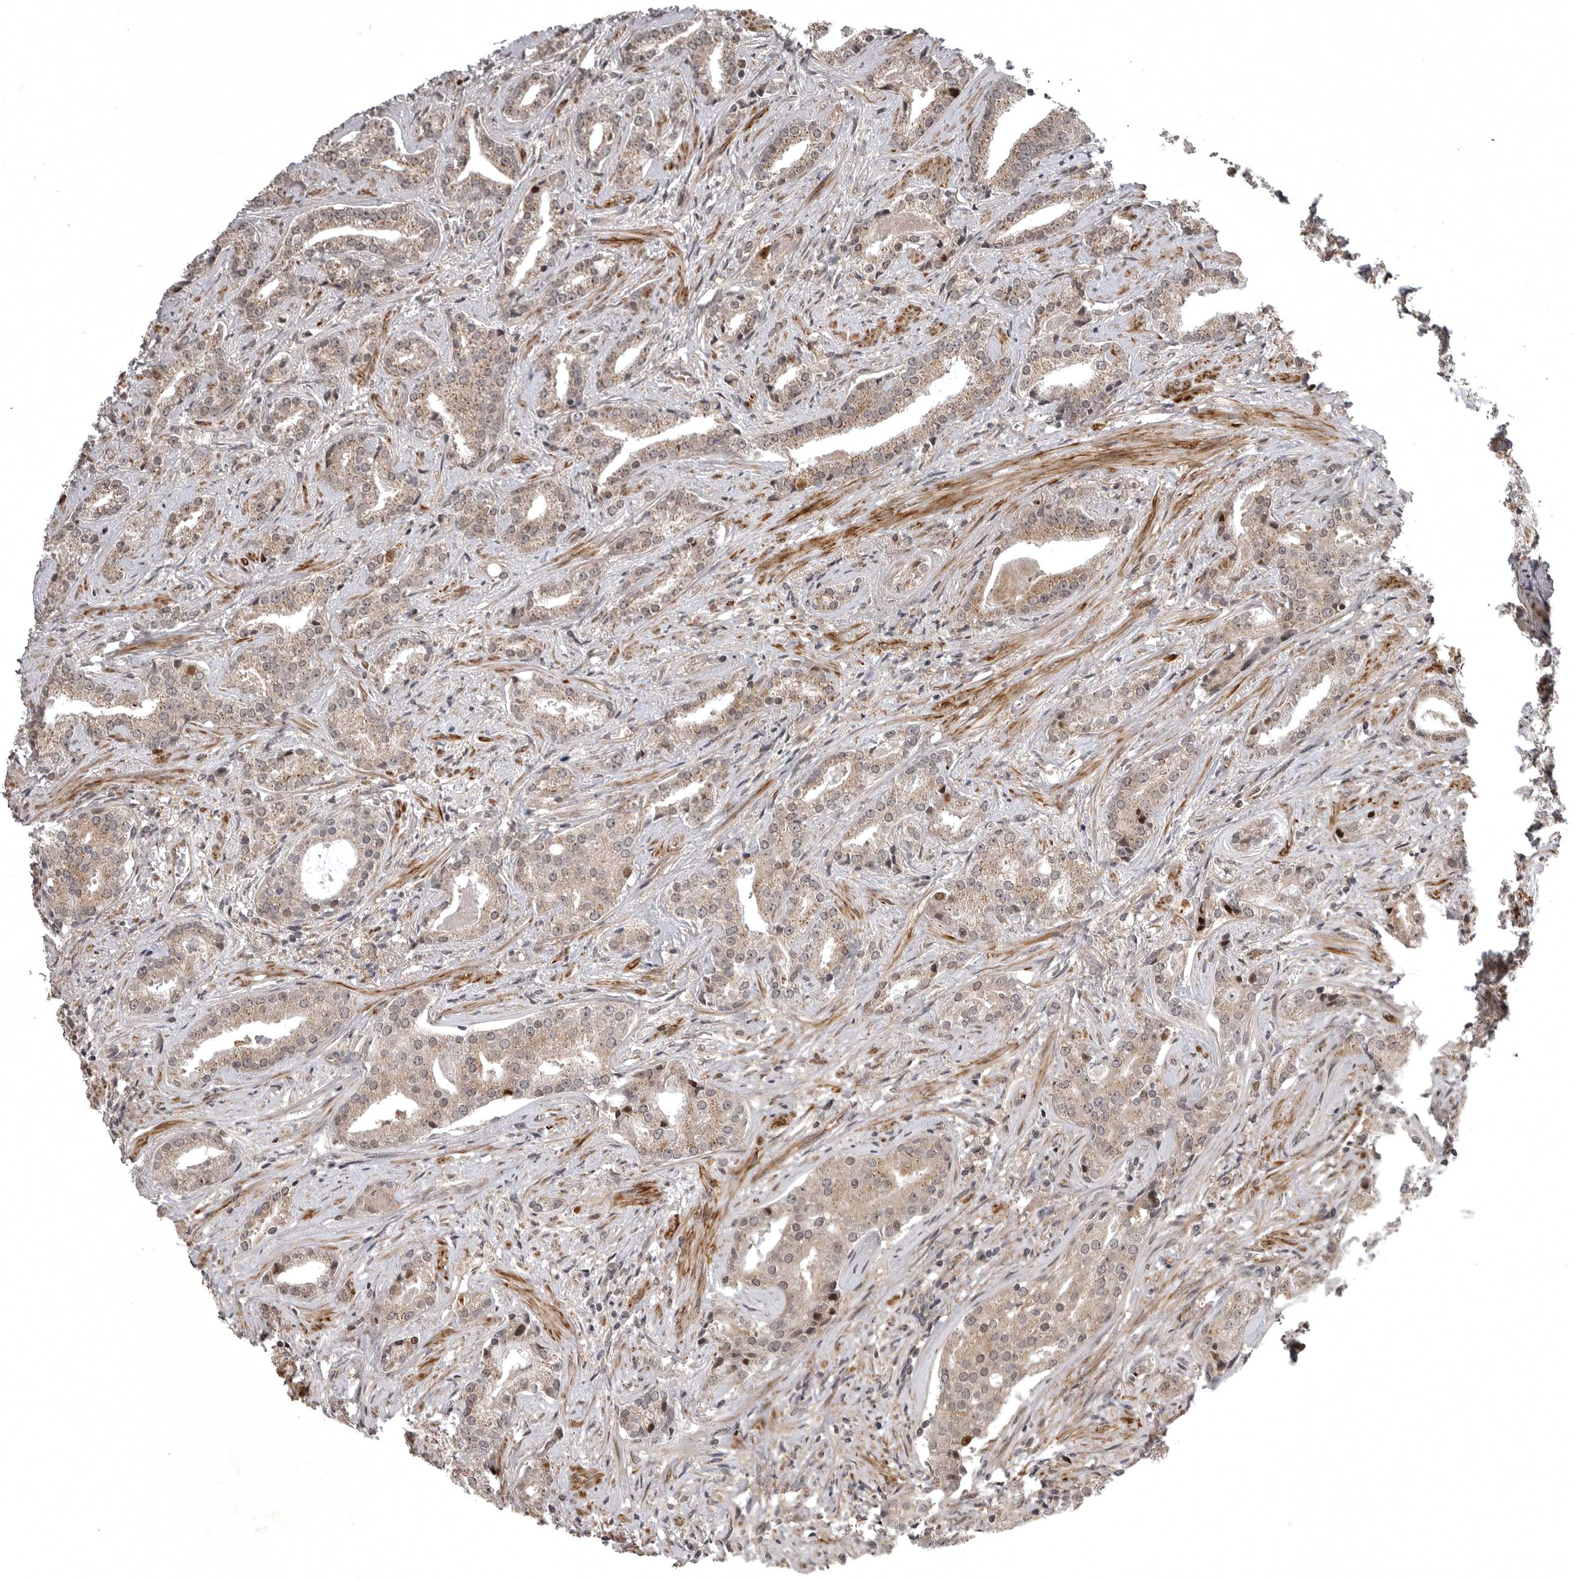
{"staining": {"intensity": "weak", "quantity": ">75%", "location": "cytoplasmic/membranous,nuclear"}, "tissue": "prostate cancer", "cell_type": "Tumor cells", "image_type": "cancer", "snomed": [{"axis": "morphology", "description": "Adenocarcinoma, Low grade"}, {"axis": "topography", "description": "Prostate"}], "caption": "Immunohistochemistry micrograph of neoplastic tissue: human prostate adenocarcinoma (low-grade) stained using IHC demonstrates low levels of weak protein expression localized specifically in the cytoplasmic/membranous and nuclear of tumor cells, appearing as a cytoplasmic/membranous and nuclear brown color.", "gene": "SNX16", "patient": {"sex": "male", "age": 67}}